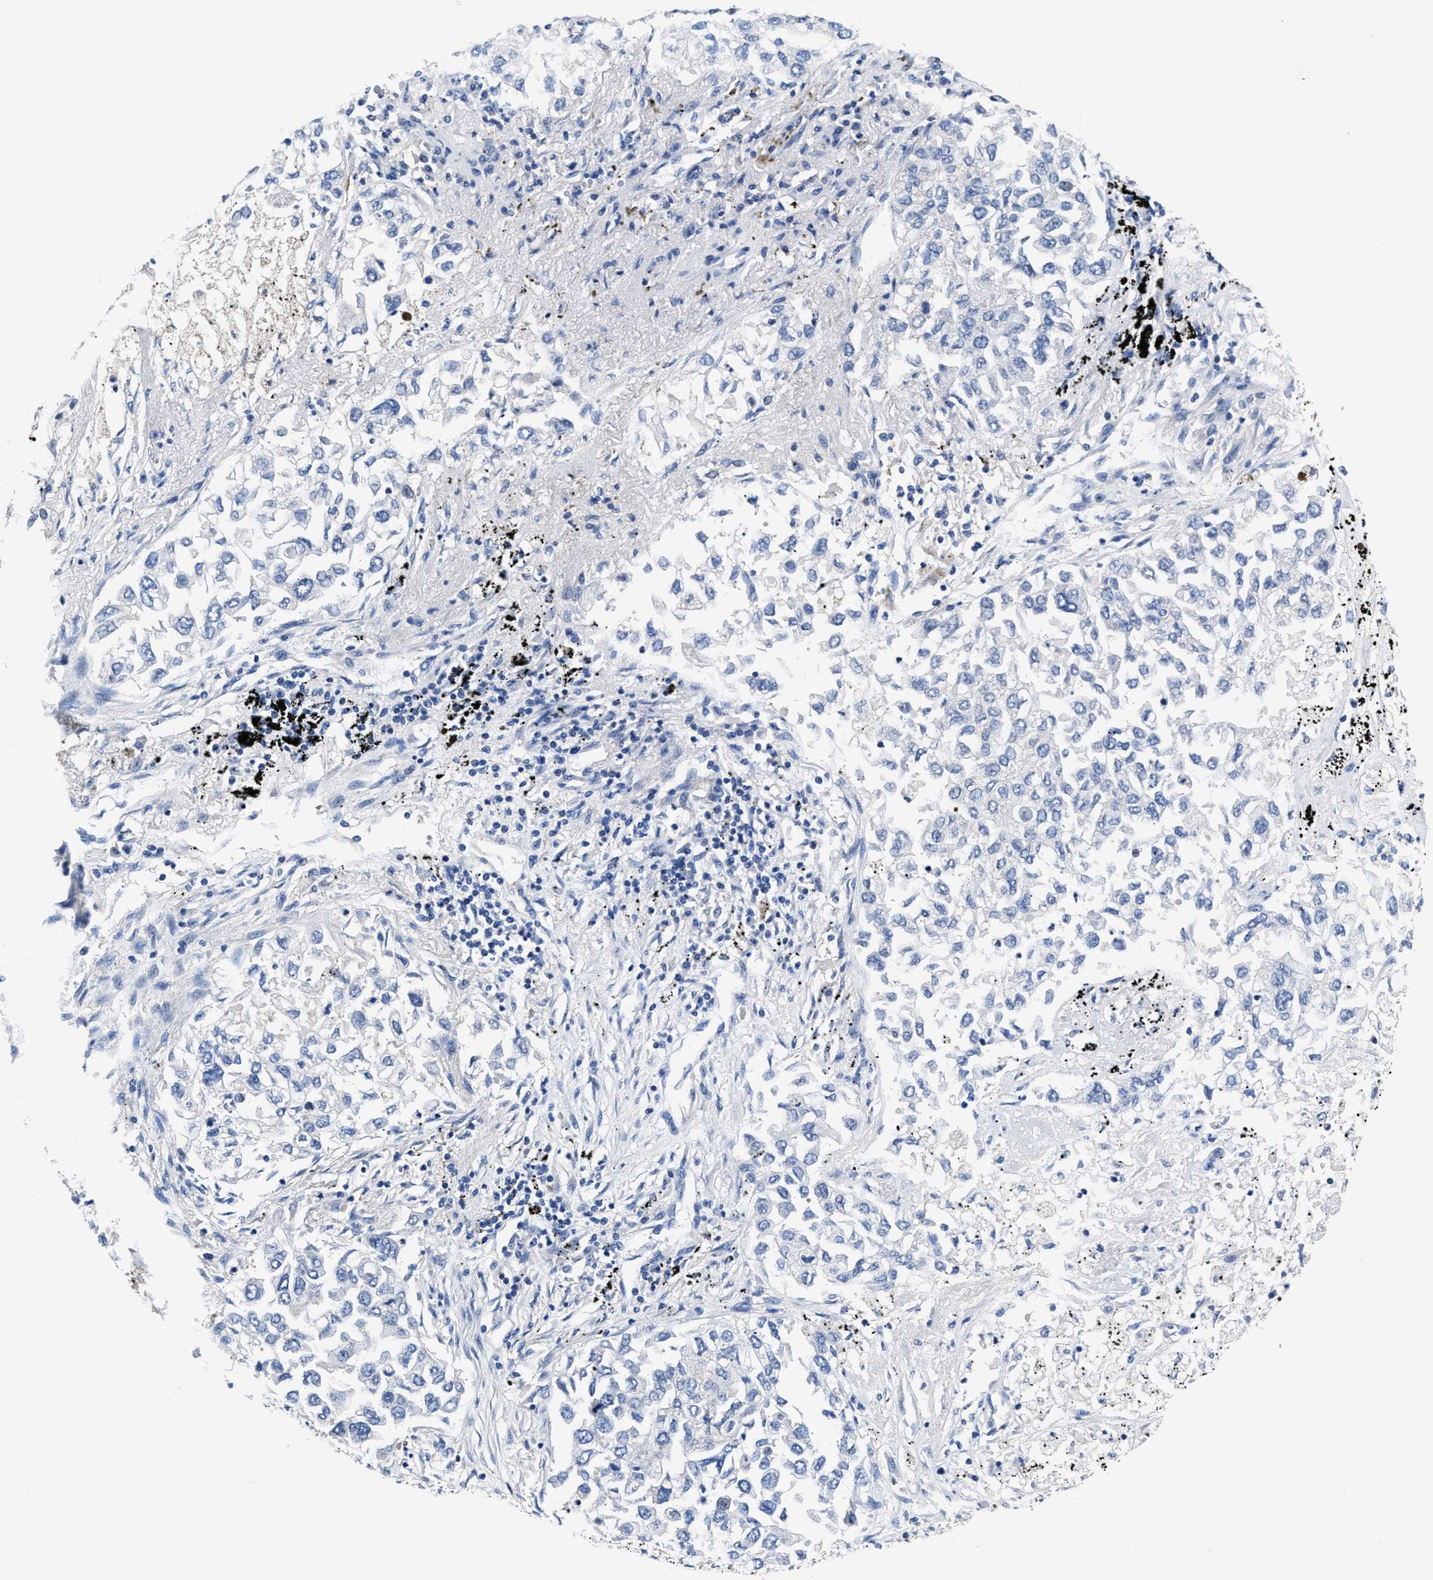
{"staining": {"intensity": "negative", "quantity": "none", "location": "none"}, "tissue": "lung cancer", "cell_type": "Tumor cells", "image_type": "cancer", "snomed": [{"axis": "morphology", "description": "Inflammation, NOS"}, {"axis": "morphology", "description": "Adenocarcinoma, NOS"}, {"axis": "topography", "description": "Lung"}], "caption": "Human lung cancer stained for a protein using IHC shows no positivity in tumor cells.", "gene": "DHRS13", "patient": {"sex": "male", "age": 63}}